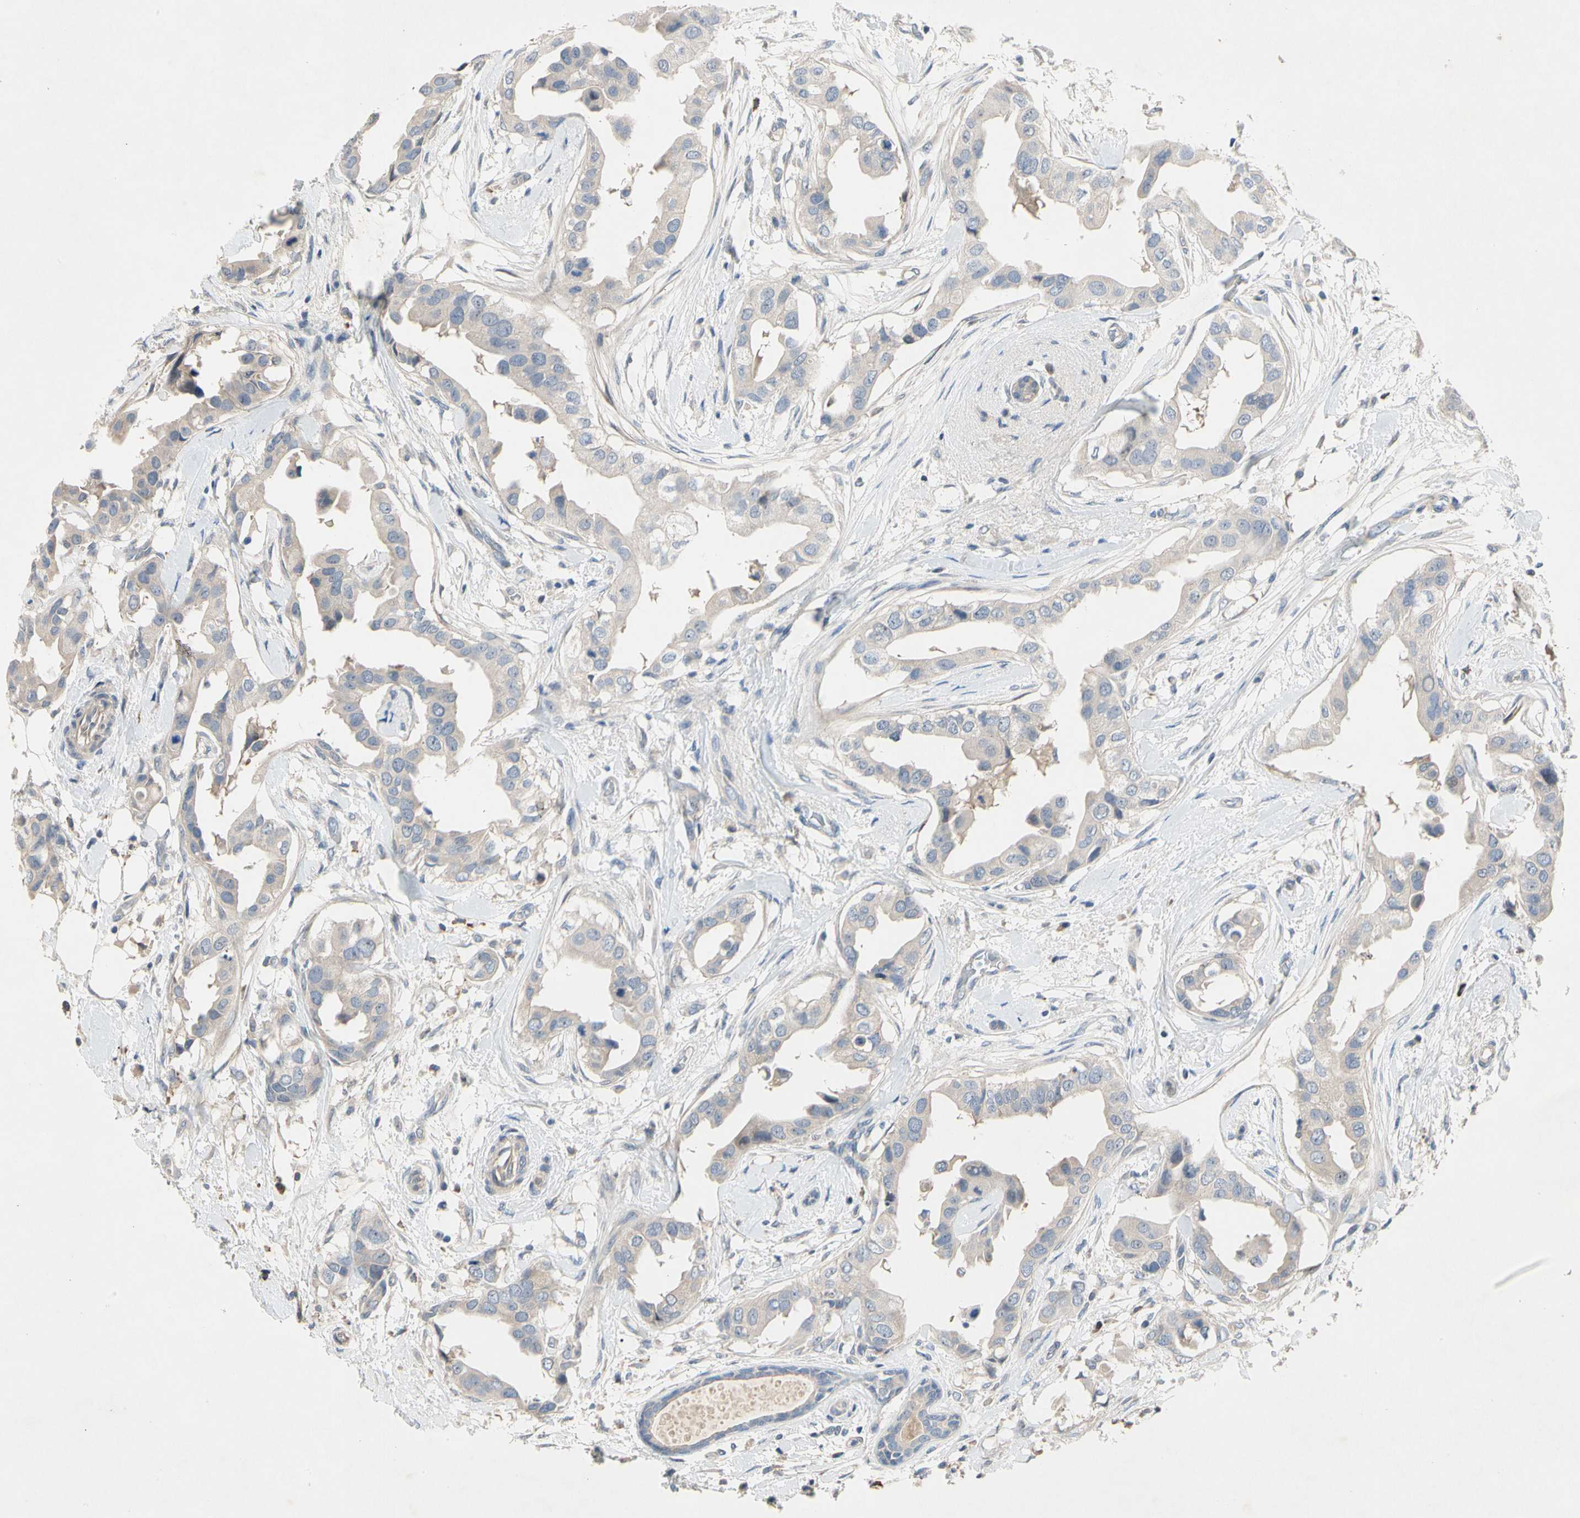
{"staining": {"intensity": "weak", "quantity": "25%-75%", "location": "cytoplasmic/membranous"}, "tissue": "breast cancer", "cell_type": "Tumor cells", "image_type": "cancer", "snomed": [{"axis": "morphology", "description": "Duct carcinoma"}, {"axis": "topography", "description": "Breast"}], "caption": "A brown stain shows weak cytoplasmic/membranous positivity of a protein in human infiltrating ductal carcinoma (breast) tumor cells. (DAB (3,3'-diaminobenzidine) IHC with brightfield microscopy, high magnification).", "gene": "GAS6", "patient": {"sex": "female", "age": 40}}